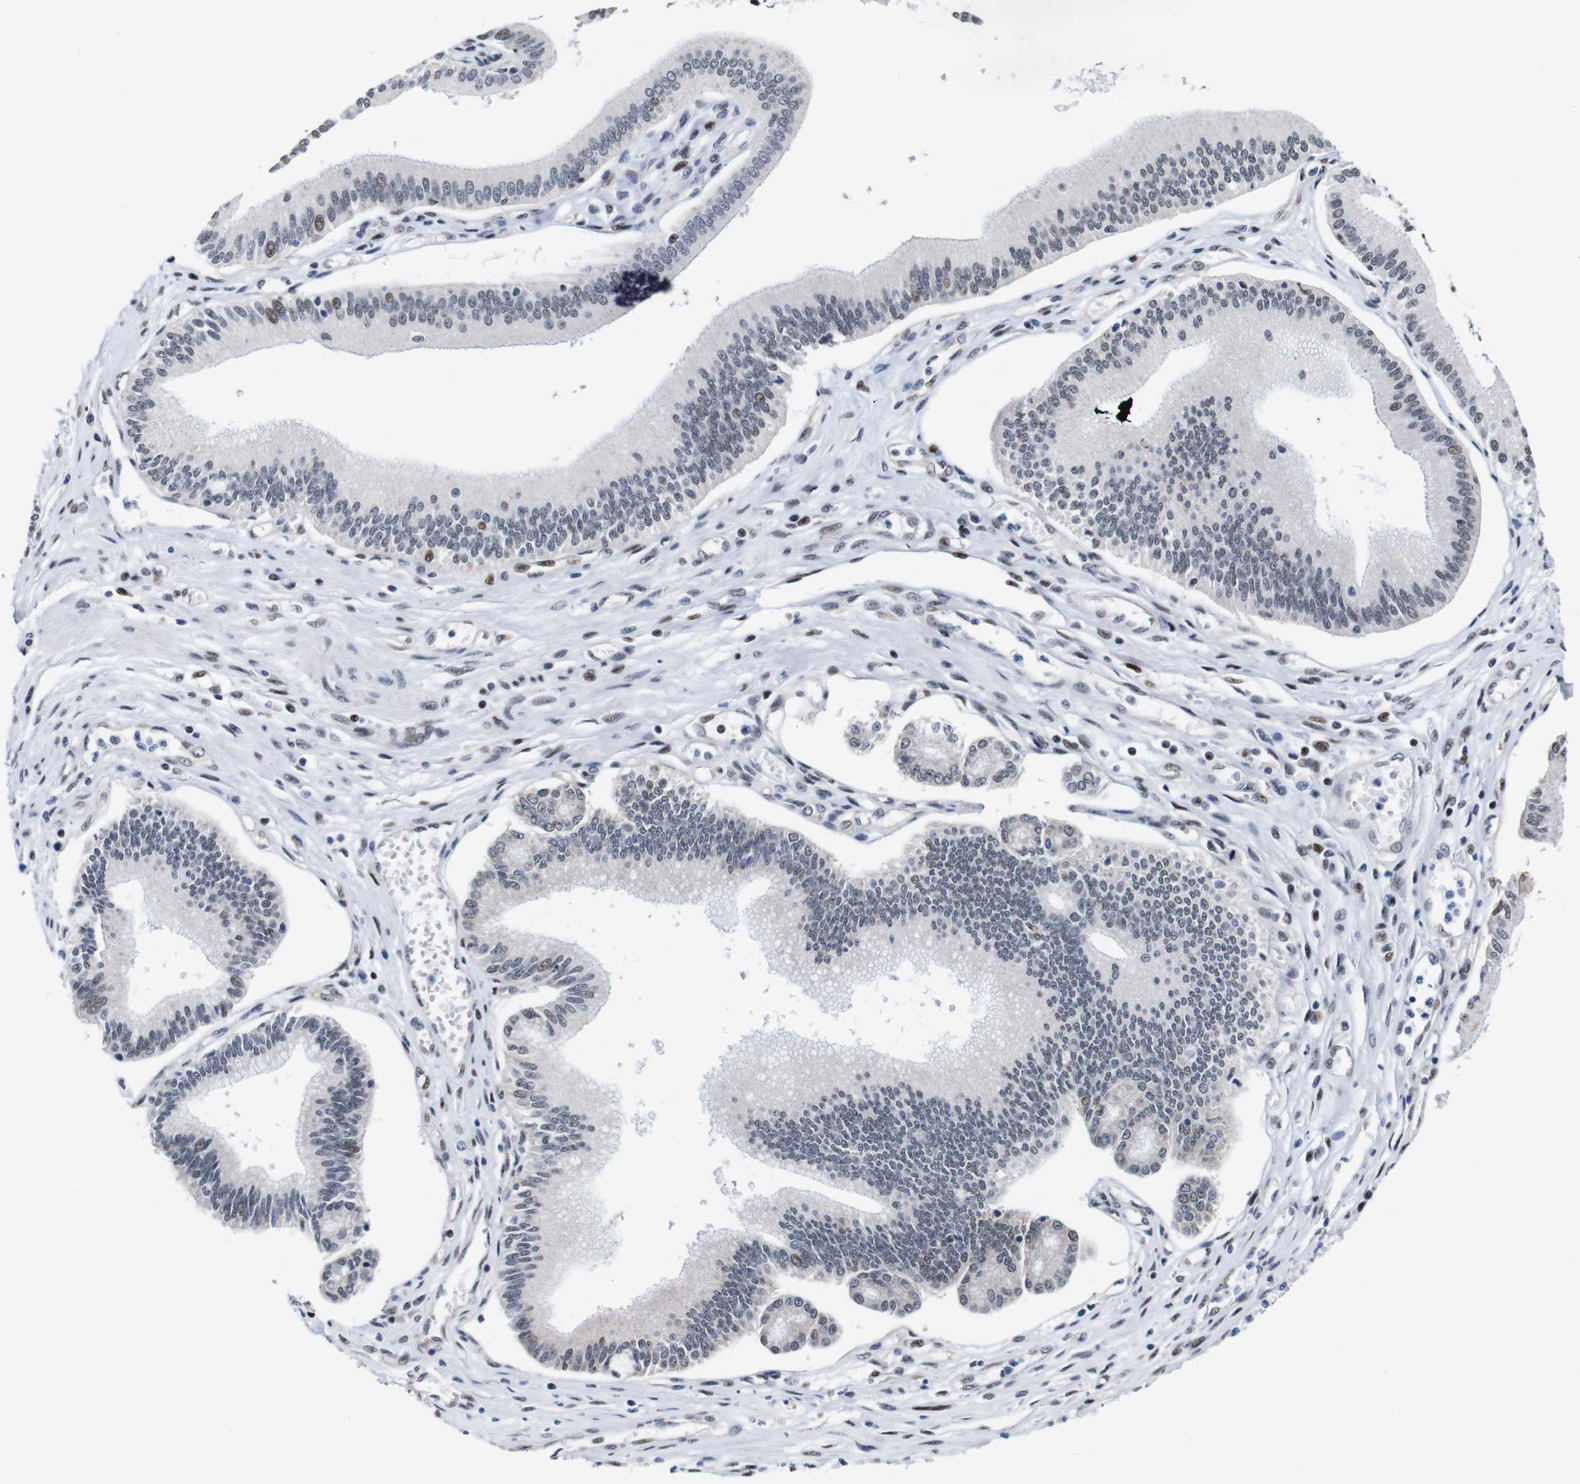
{"staining": {"intensity": "moderate", "quantity": "<25%", "location": "nuclear"}, "tissue": "pancreatic cancer", "cell_type": "Tumor cells", "image_type": "cancer", "snomed": [{"axis": "morphology", "description": "Adenocarcinoma, NOS"}, {"axis": "topography", "description": "Pancreas"}], "caption": "Tumor cells demonstrate low levels of moderate nuclear staining in about <25% of cells in pancreatic cancer.", "gene": "GATA6", "patient": {"sex": "male", "age": 56}}